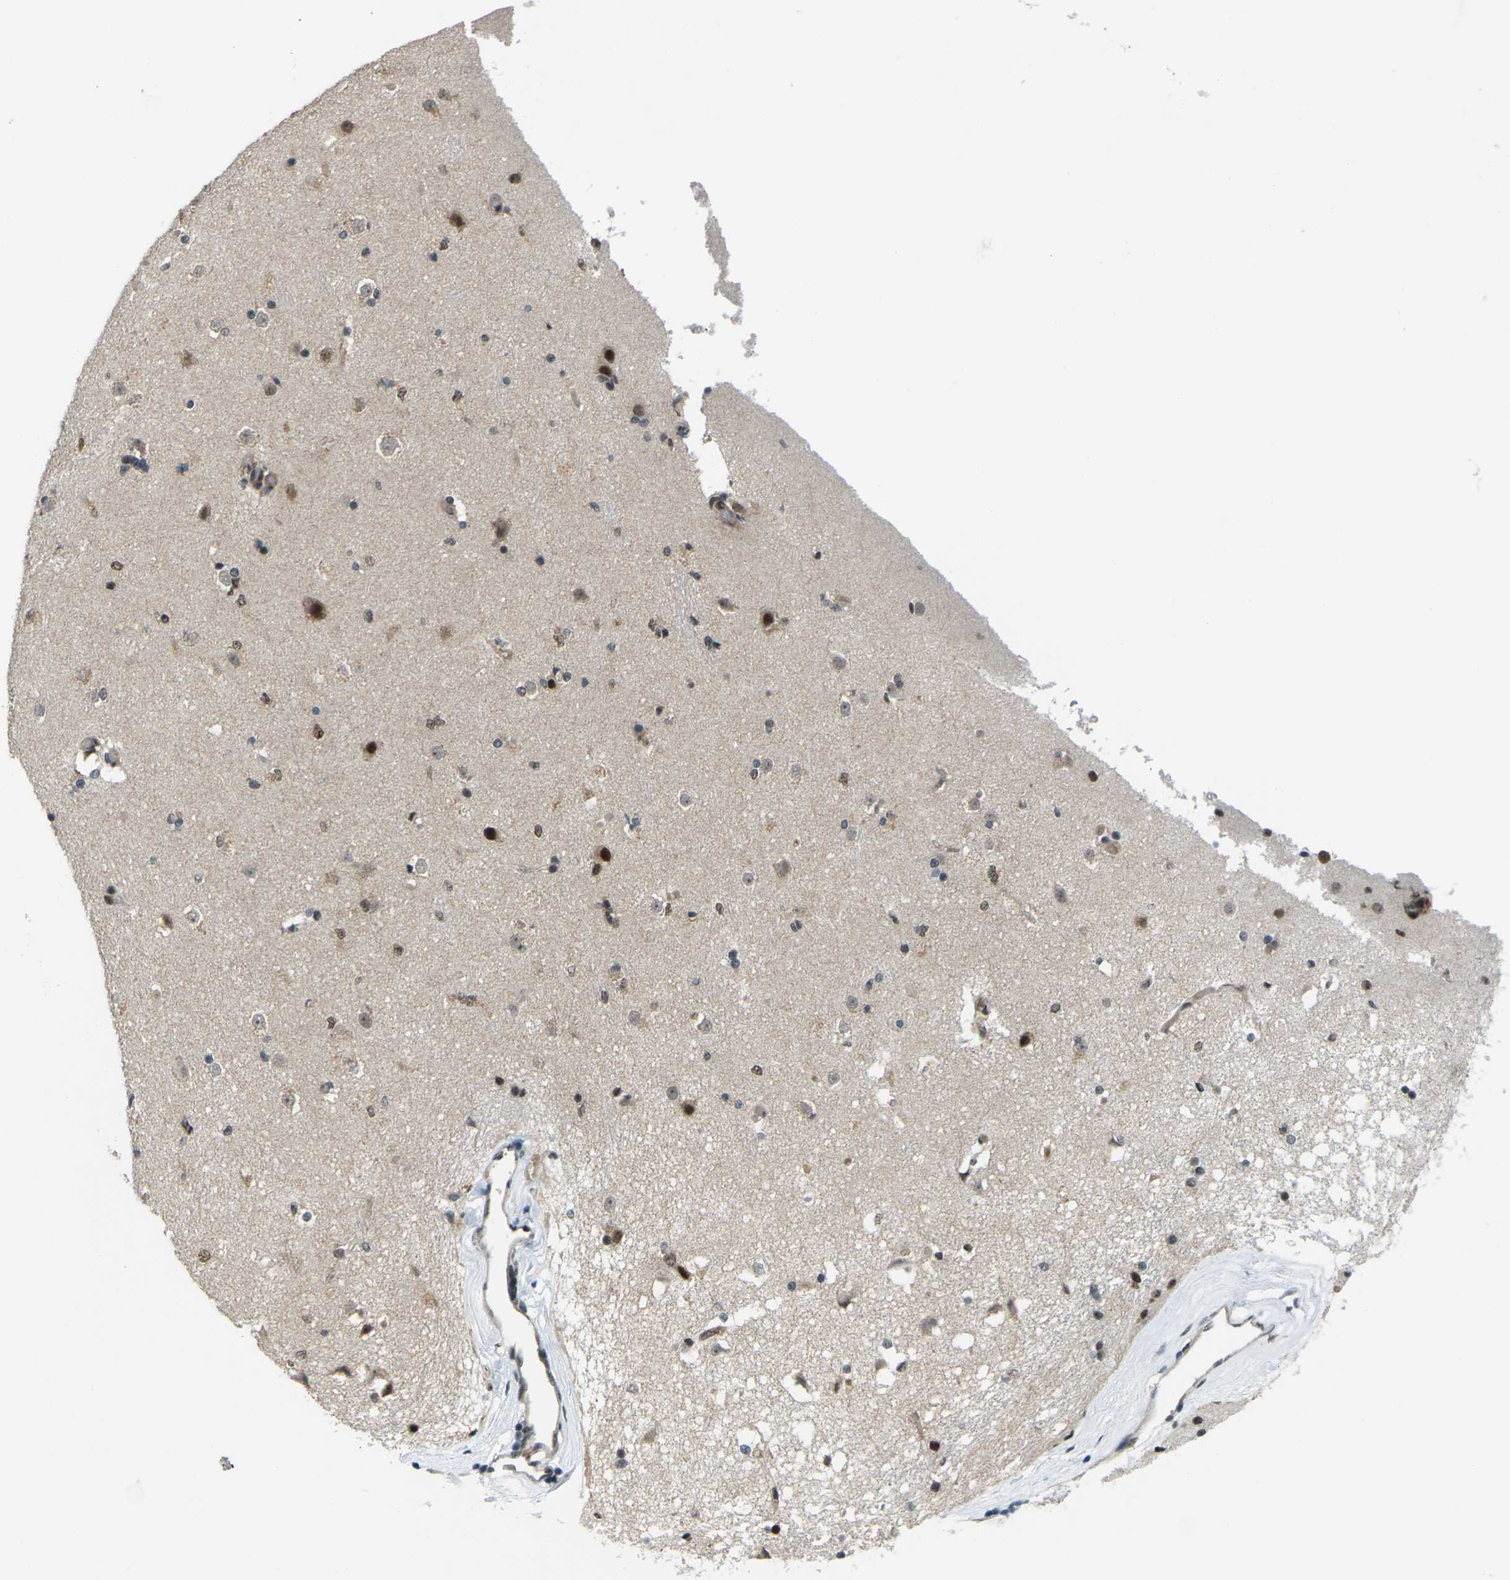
{"staining": {"intensity": "strong", "quantity": "<25%", "location": "nuclear"}, "tissue": "caudate", "cell_type": "Glial cells", "image_type": "normal", "snomed": [{"axis": "morphology", "description": "Normal tissue, NOS"}, {"axis": "topography", "description": "Lateral ventricle wall"}], "caption": "Caudate was stained to show a protein in brown. There is medium levels of strong nuclear expression in about <25% of glial cells. The staining is performed using DAB brown chromogen to label protein expression. The nuclei are counter-stained blue using hematoxylin.", "gene": "UBE2S", "patient": {"sex": "female", "age": 19}}